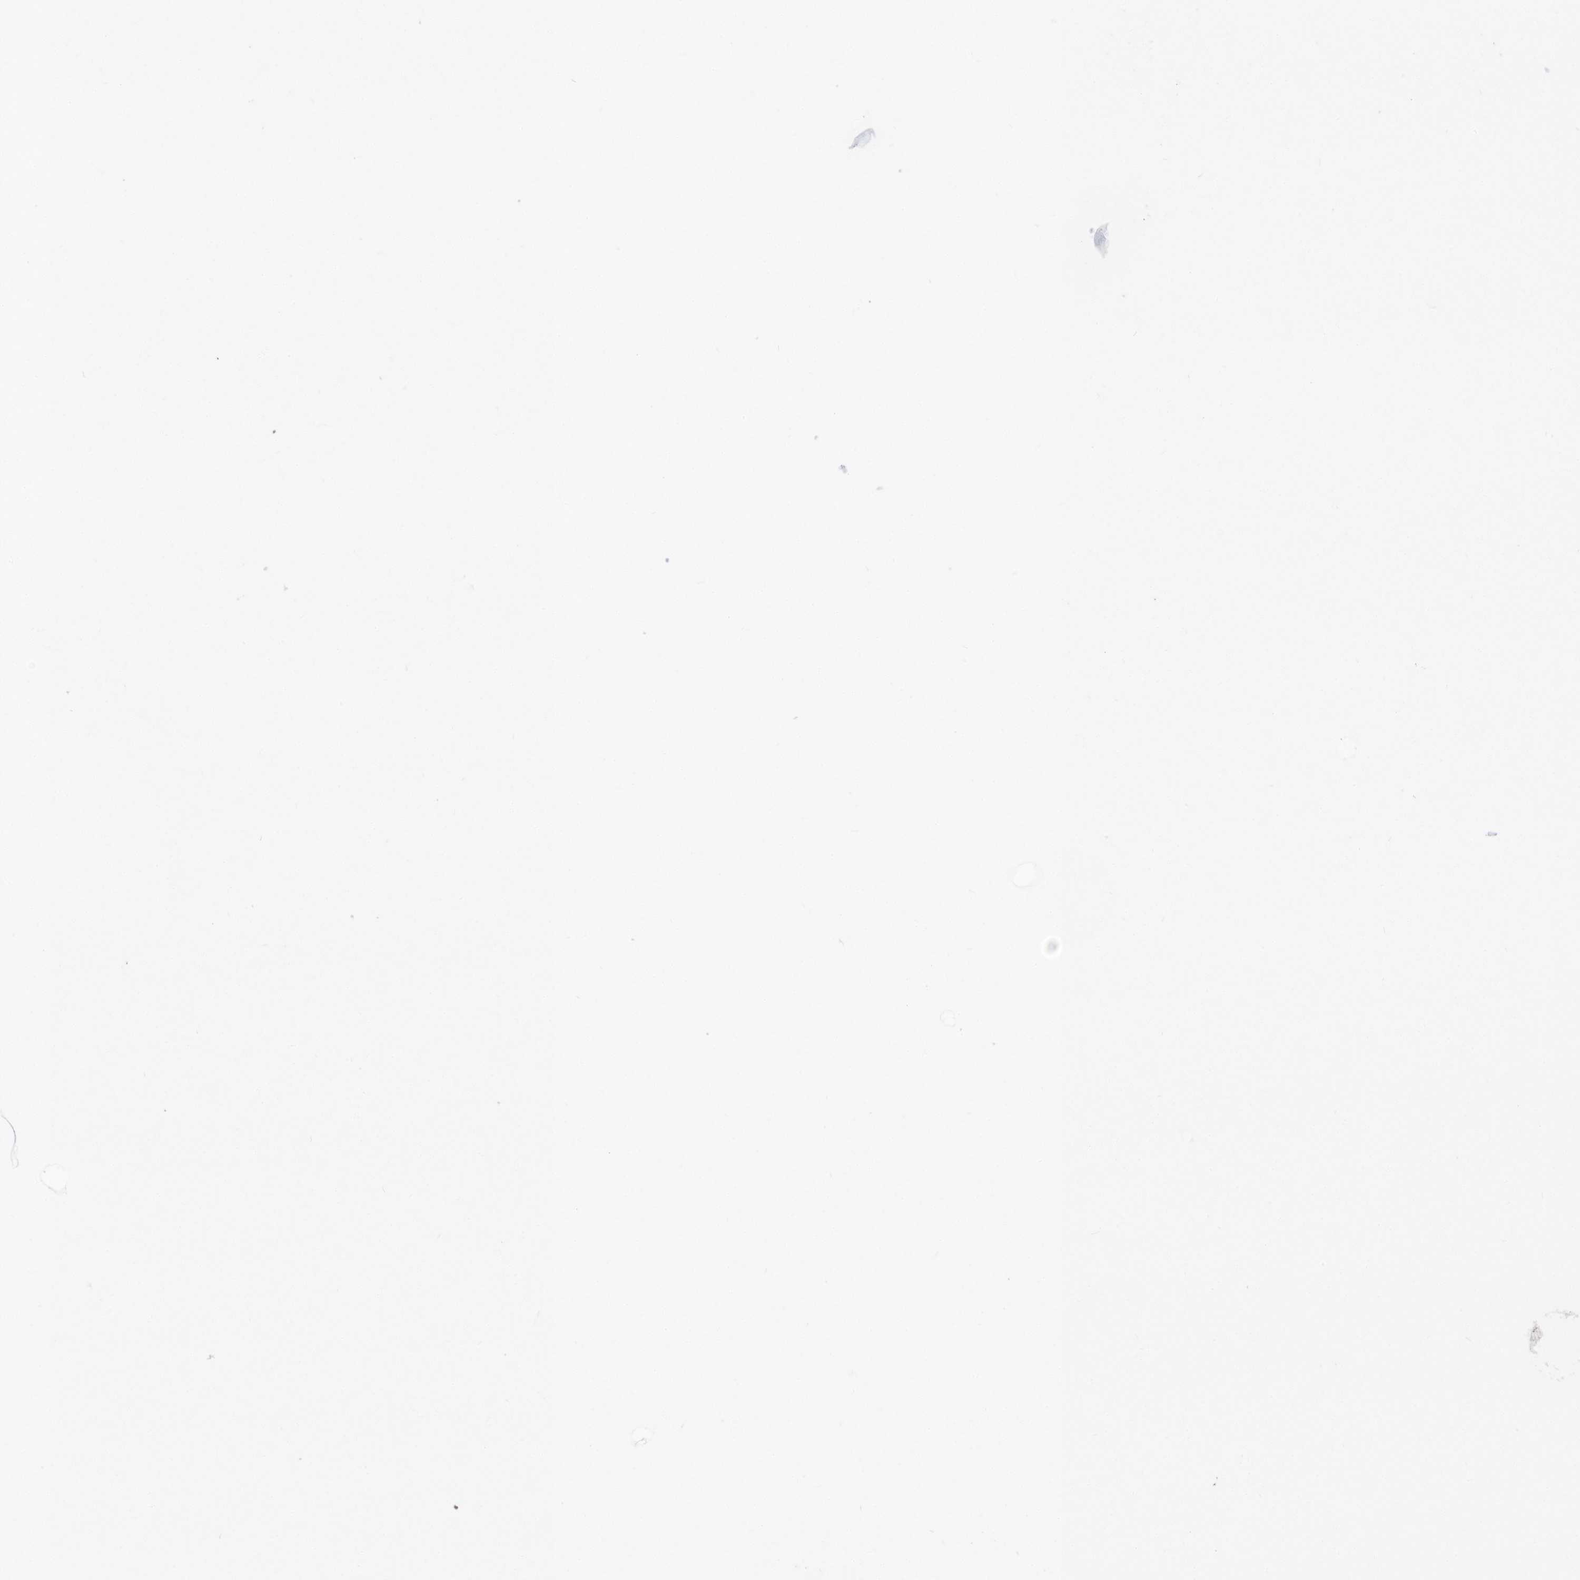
{"staining": {"intensity": "moderate", "quantity": ">75%", "location": "cytoplasmic/membranous"}, "tissue": "parathyroid gland", "cell_type": "Glandular cells", "image_type": "normal", "snomed": [{"axis": "morphology", "description": "Normal tissue, NOS"}, {"axis": "topography", "description": "Parathyroid gland"}], "caption": "Approximately >75% of glandular cells in normal parathyroid gland show moderate cytoplasmic/membranous protein expression as visualized by brown immunohistochemical staining.", "gene": "SPATA5", "patient": {"sex": "female", "age": 56}}